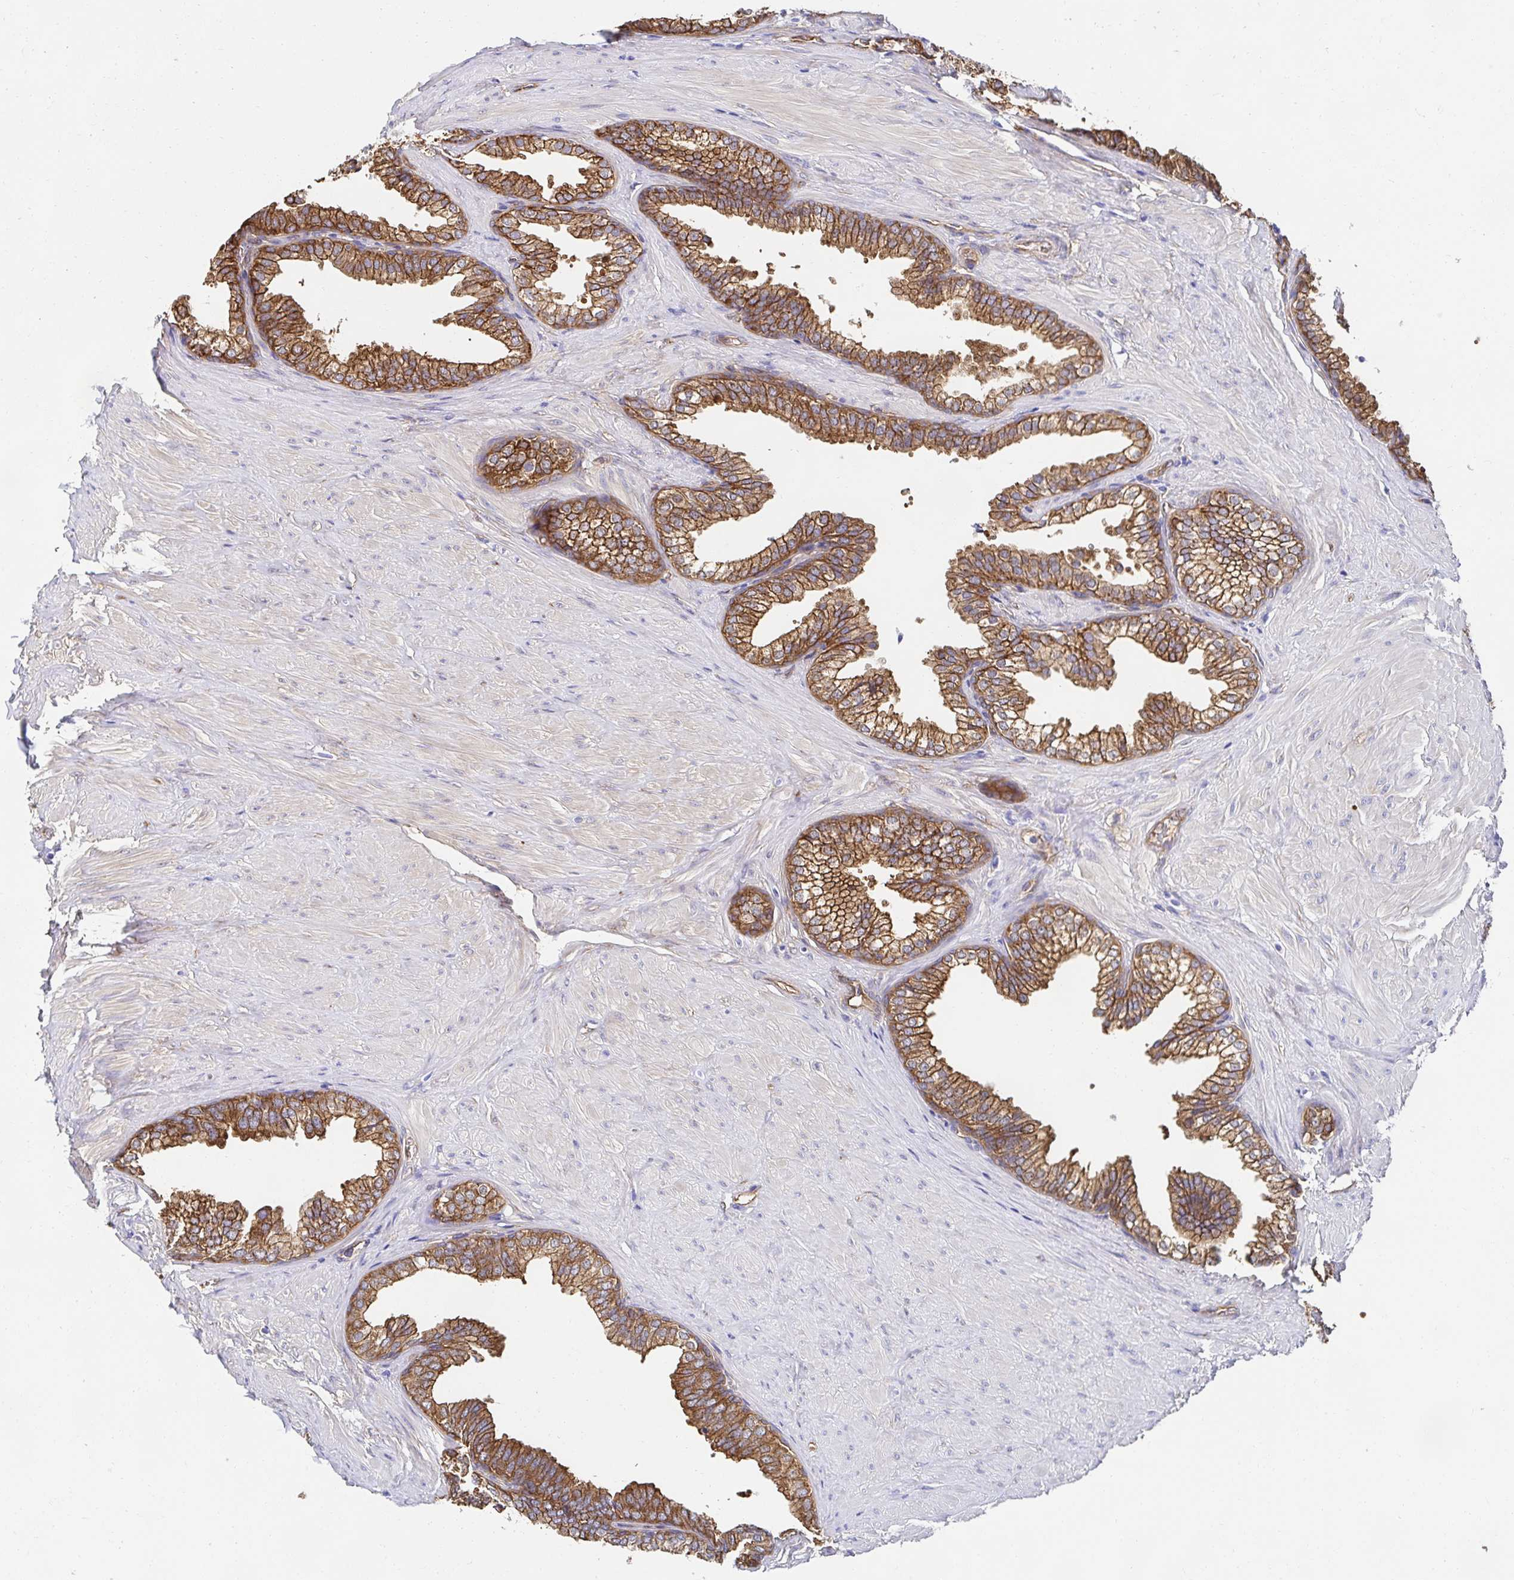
{"staining": {"intensity": "moderate", "quantity": ">75%", "location": "cytoplasmic/membranous"}, "tissue": "prostate", "cell_type": "Glandular cells", "image_type": "normal", "snomed": [{"axis": "morphology", "description": "Normal tissue, NOS"}, {"axis": "topography", "description": "Prostate"}, {"axis": "topography", "description": "Peripheral nerve tissue"}], "caption": "Protein analysis of normal prostate shows moderate cytoplasmic/membranous expression in about >75% of glandular cells. The staining was performed using DAB (3,3'-diaminobenzidine), with brown indicating positive protein expression. Nuclei are stained blue with hematoxylin.", "gene": "CTTN", "patient": {"sex": "male", "age": 55}}